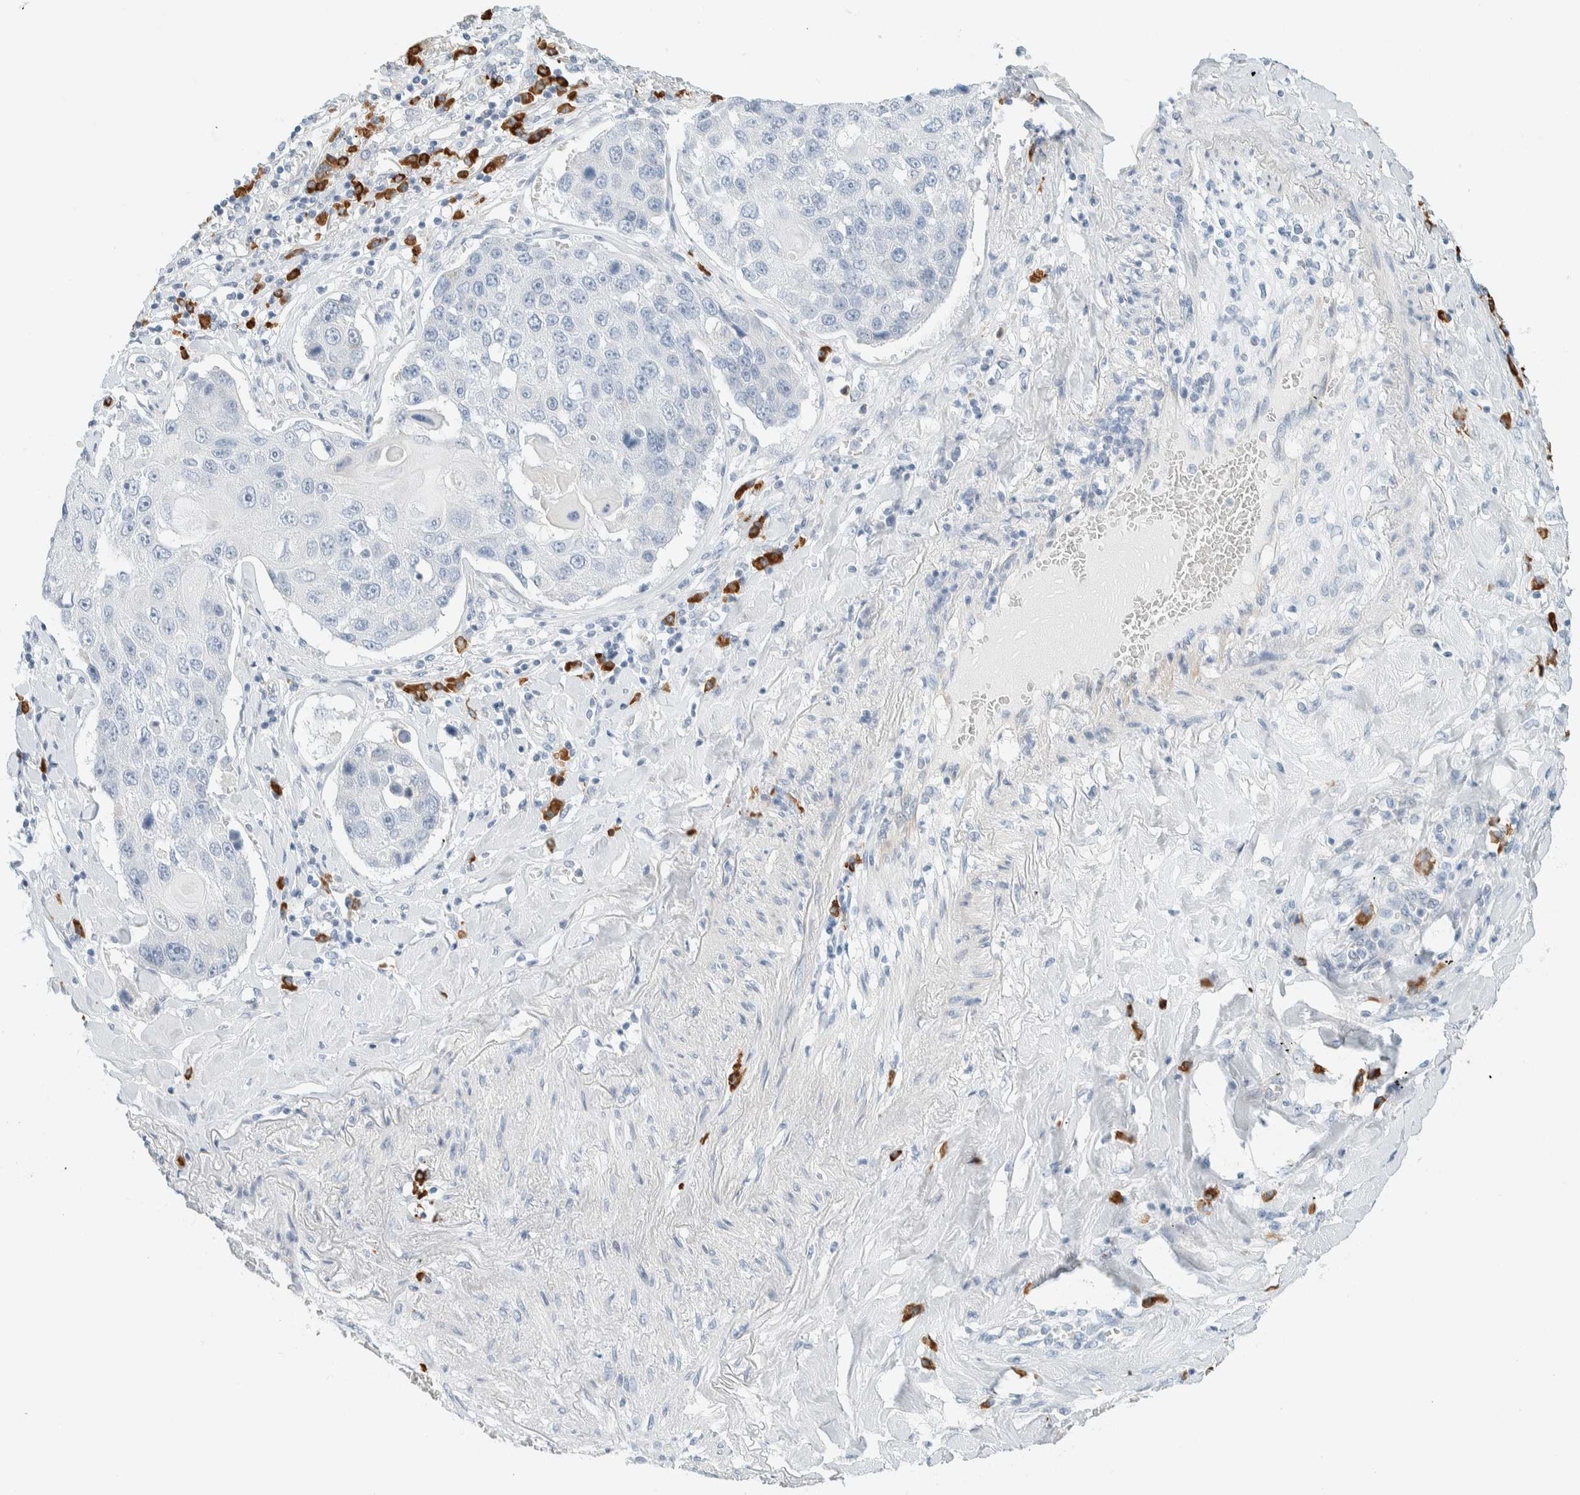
{"staining": {"intensity": "negative", "quantity": "none", "location": "none"}, "tissue": "lung cancer", "cell_type": "Tumor cells", "image_type": "cancer", "snomed": [{"axis": "morphology", "description": "Squamous cell carcinoma, NOS"}, {"axis": "topography", "description": "Lung"}], "caption": "Human lung squamous cell carcinoma stained for a protein using IHC shows no staining in tumor cells.", "gene": "ARHGAP27", "patient": {"sex": "male", "age": 61}}